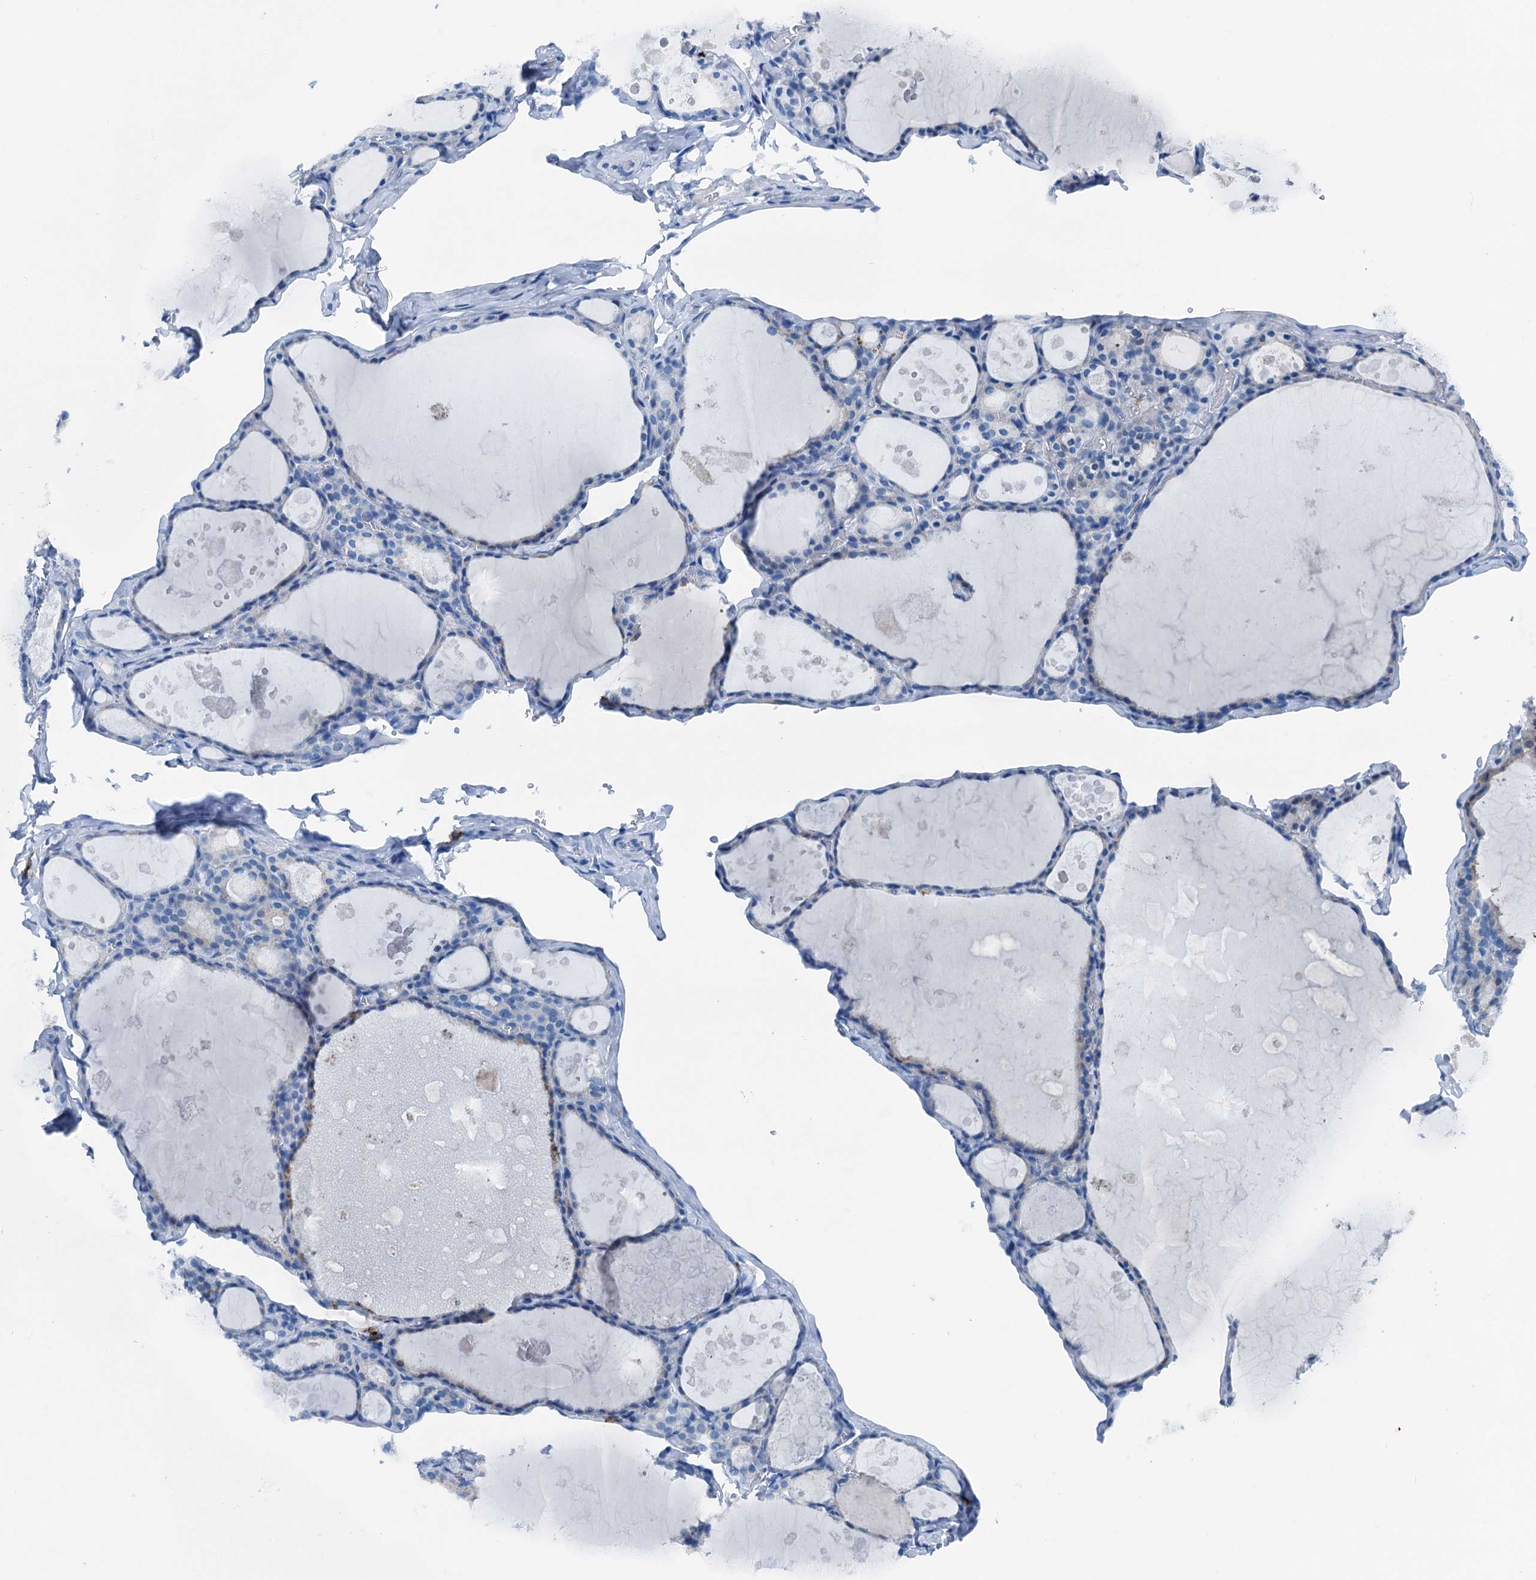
{"staining": {"intensity": "negative", "quantity": "none", "location": "none"}, "tissue": "thyroid gland", "cell_type": "Glandular cells", "image_type": "normal", "snomed": [{"axis": "morphology", "description": "Normal tissue, NOS"}, {"axis": "topography", "description": "Thyroid gland"}], "caption": "Immunohistochemical staining of unremarkable human thyroid gland reveals no significant positivity in glandular cells.", "gene": "C1QTNF4", "patient": {"sex": "male", "age": 56}}